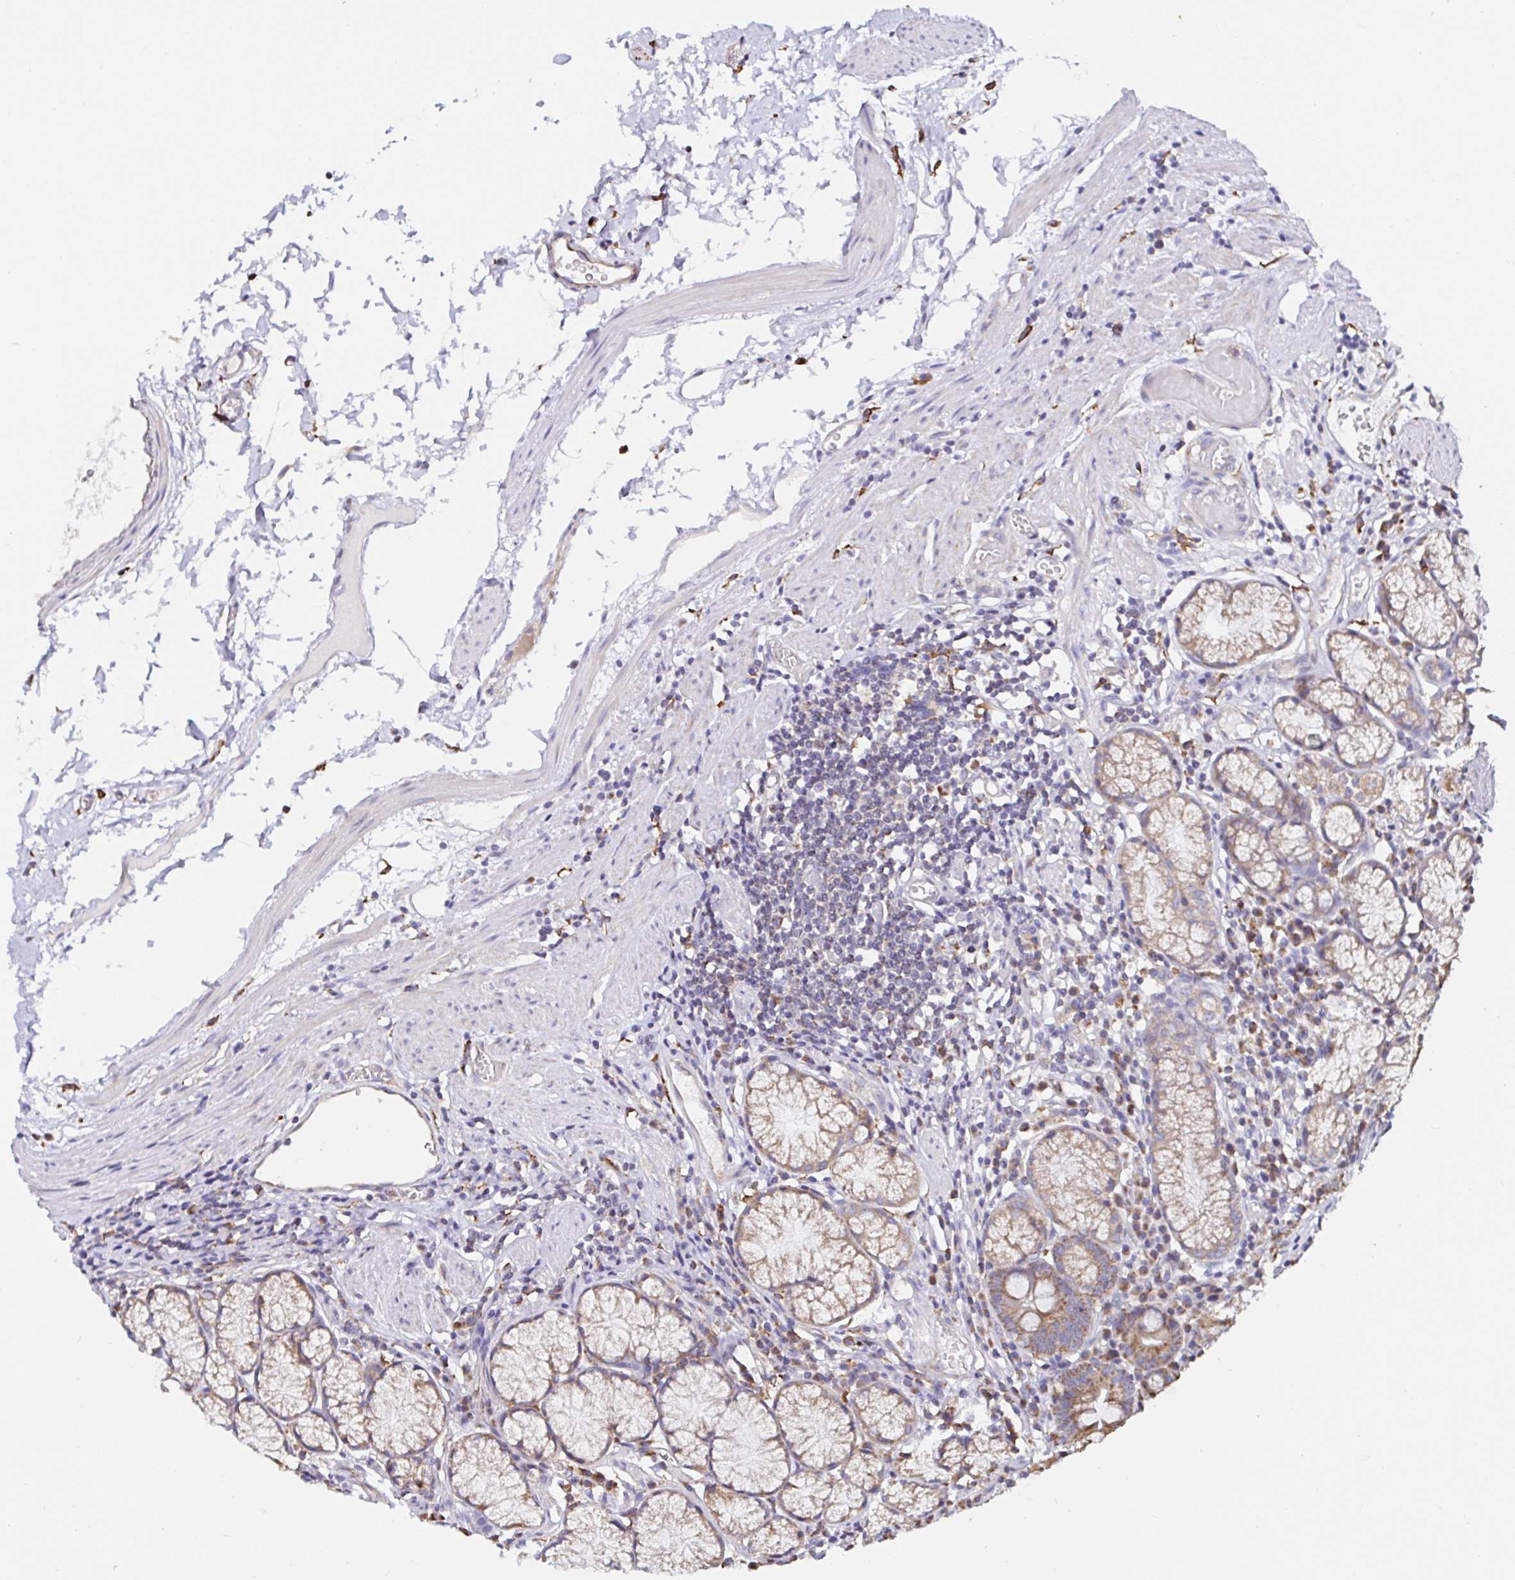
{"staining": {"intensity": "moderate", "quantity": ">75%", "location": "cytoplasmic/membranous"}, "tissue": "stomach", "cell_type": "Glandular cells", "image_type": "normal", "snomed": [{"axis": "morphology", "description": "Normal tissue, NOS"}, {"axis": "topography", "description": "Stomach"}], "caption": "Moderate cytoplasmic/membranous protein expression is appreciated in approximately >75% of glandular cells in stomach. Ihc stains the protein of interest in brown and the nuclei are stained blue.", "gene": "MSR1", "patient": {"sex": "male", "age": 55}}